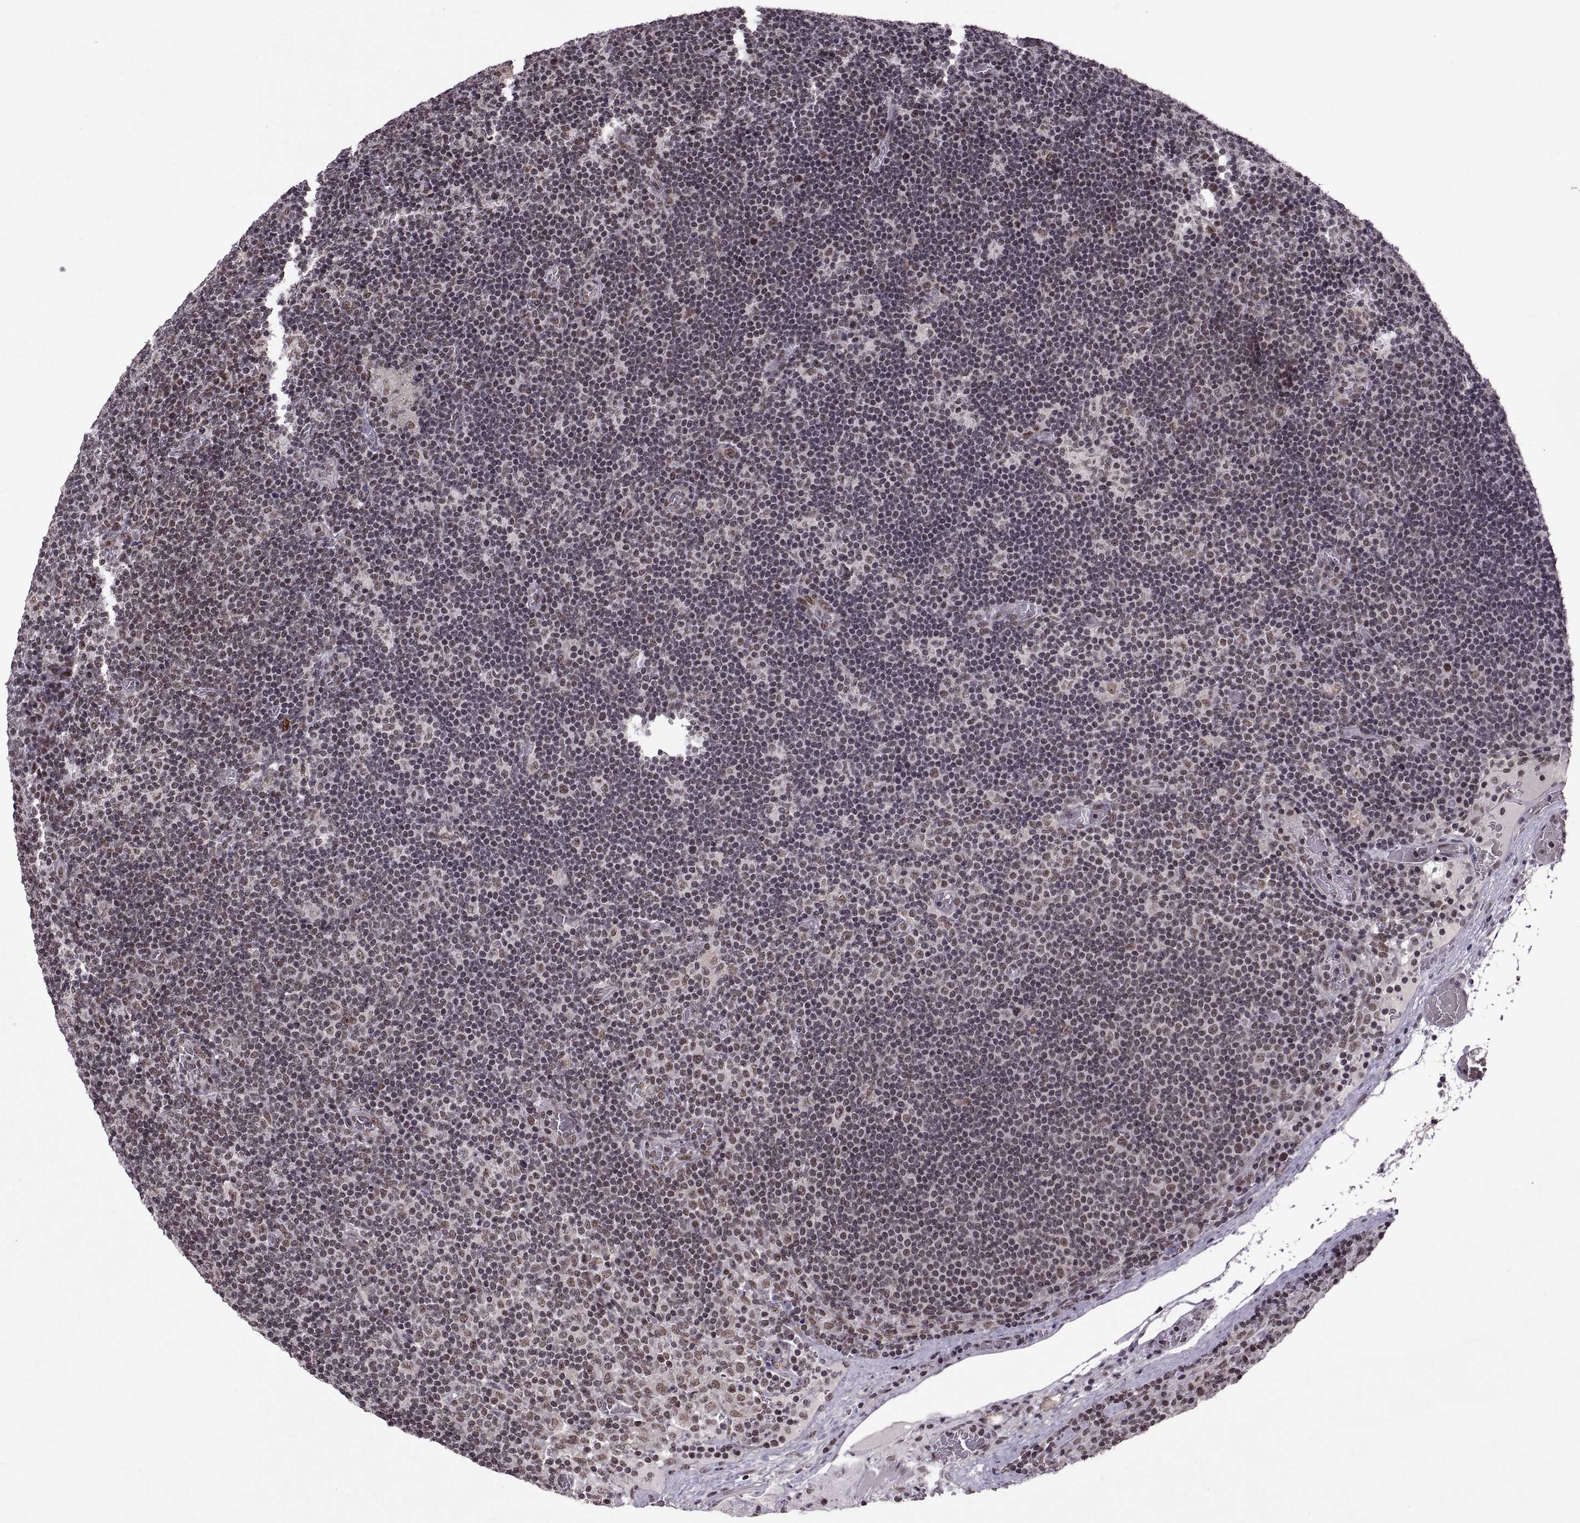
{"staining": {"intensity": "moderate", "quantity": "25%-75%", "location": "nuclear"}, "tissue": "lymph node", "cell_type": "Germinal center cells", "image_type": "normal", "snomed": [{"axis": "morphology", "description": "Normal tissue, NOS"}, {"axis": "topography", "description": "Lymph node"}], "caption": "Protein staining by immunohistochemistry exhibits moderate nuclear positivity in about 25%-75% of germinal center cells in unremarkable lymph node. The staining was performed using DAB (3,3'-diaminobenzidine), with brown indicating positive protein expression. Nuclei are stained blue with hematoxylin.", "gene": "MT1E", "patient": {"sex": "male", "age": 63}}